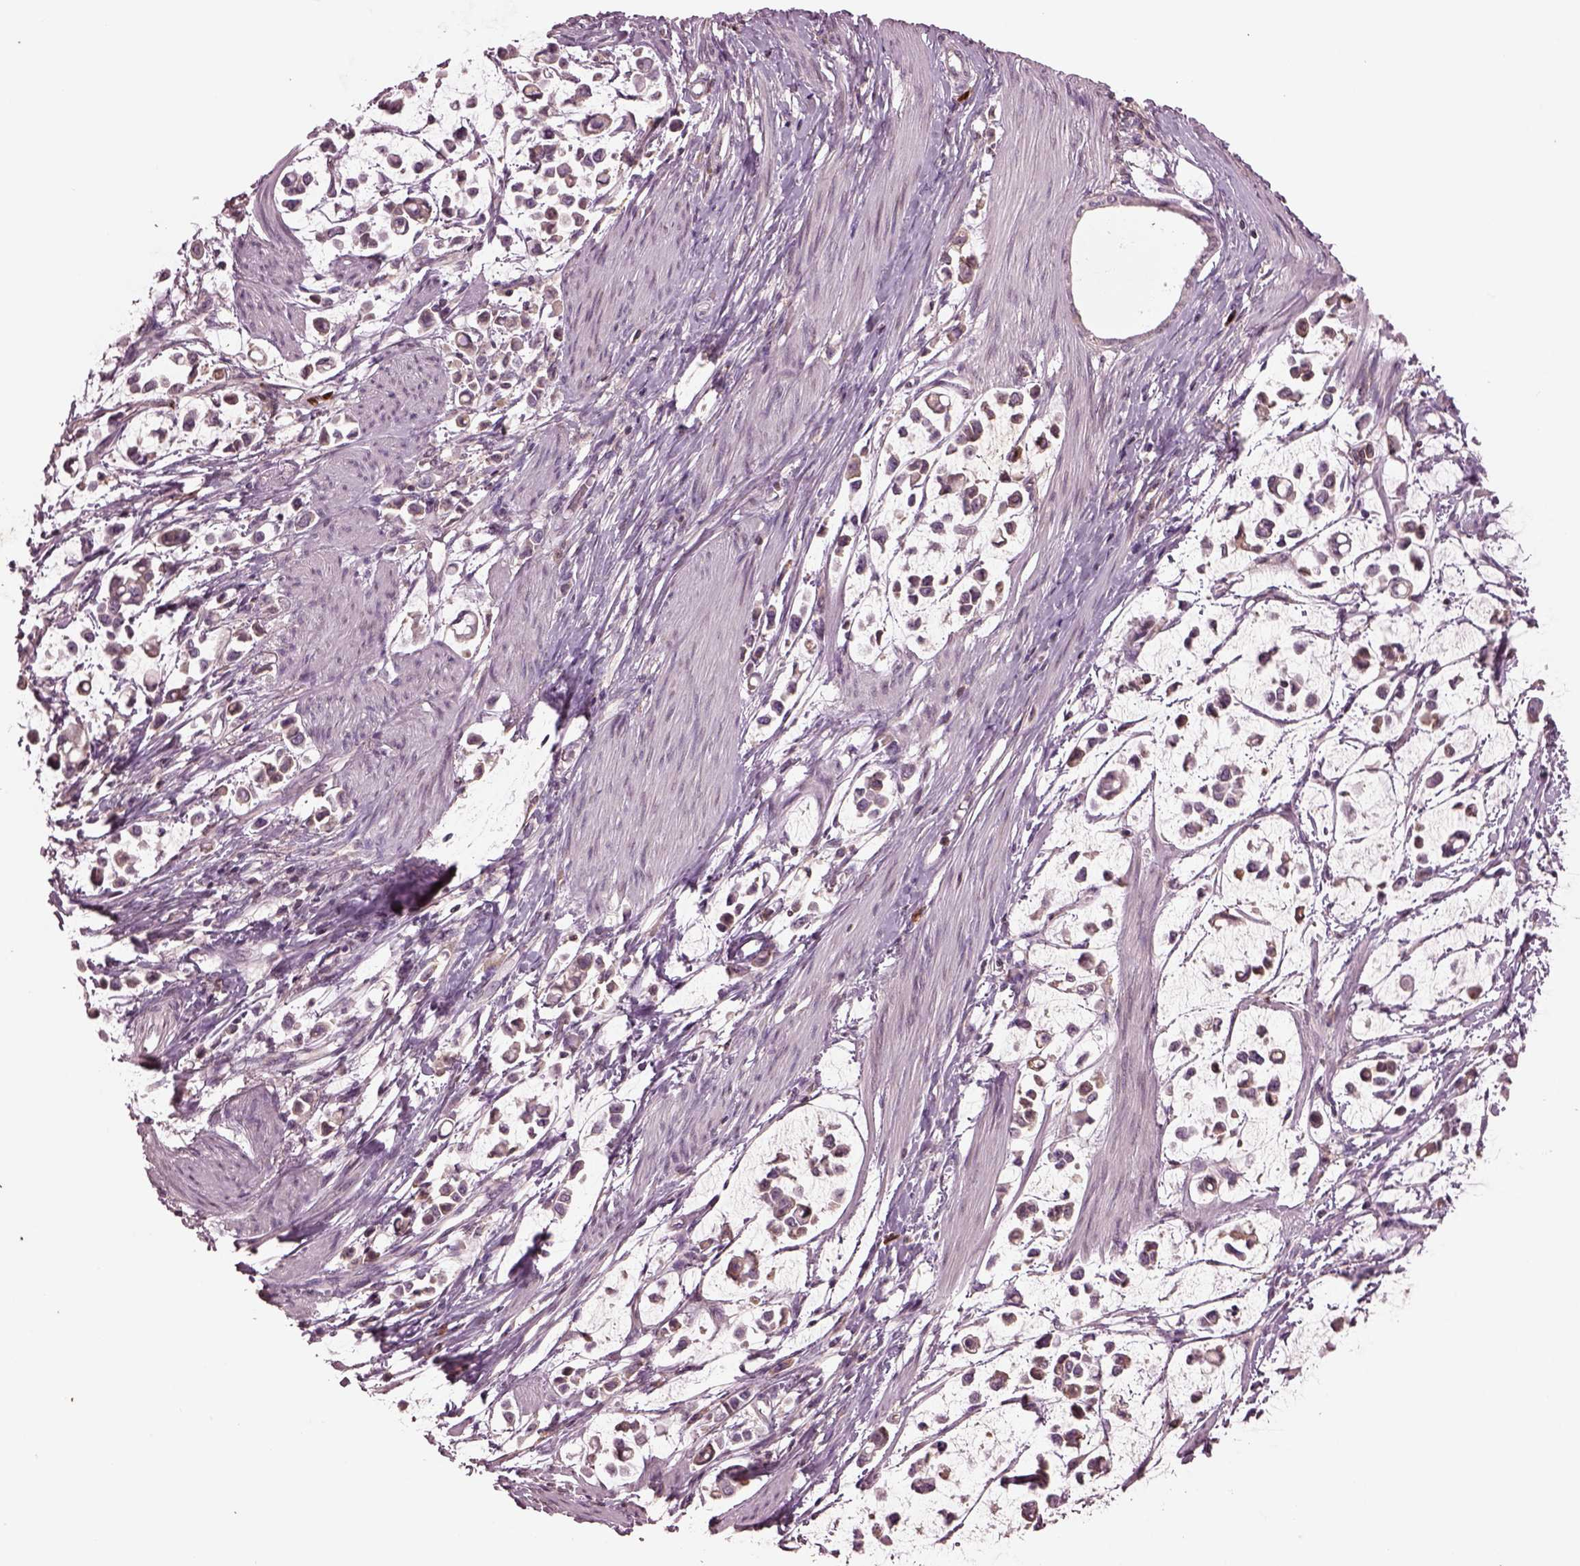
{"staining": {"intensity": "negative", "quantity": "none", "location": "none"}, "tissue": "stomach cancer", "cell_type": "Tumor cells", "image_type": "cancer", "snomed": [{"axis": "morphology", "description": "Adenocarcinoma, NOS"}, {"axis": "topography", "description": "Stomach"}], "caption": "Immunohistochemistry of stomach cancer exhibits no expression in tumor cells. (DAB immunohistochemistry with hematoxylin counter stain).", "gene": "PTX4", "patient": {"sex": "male", "age": 82}}